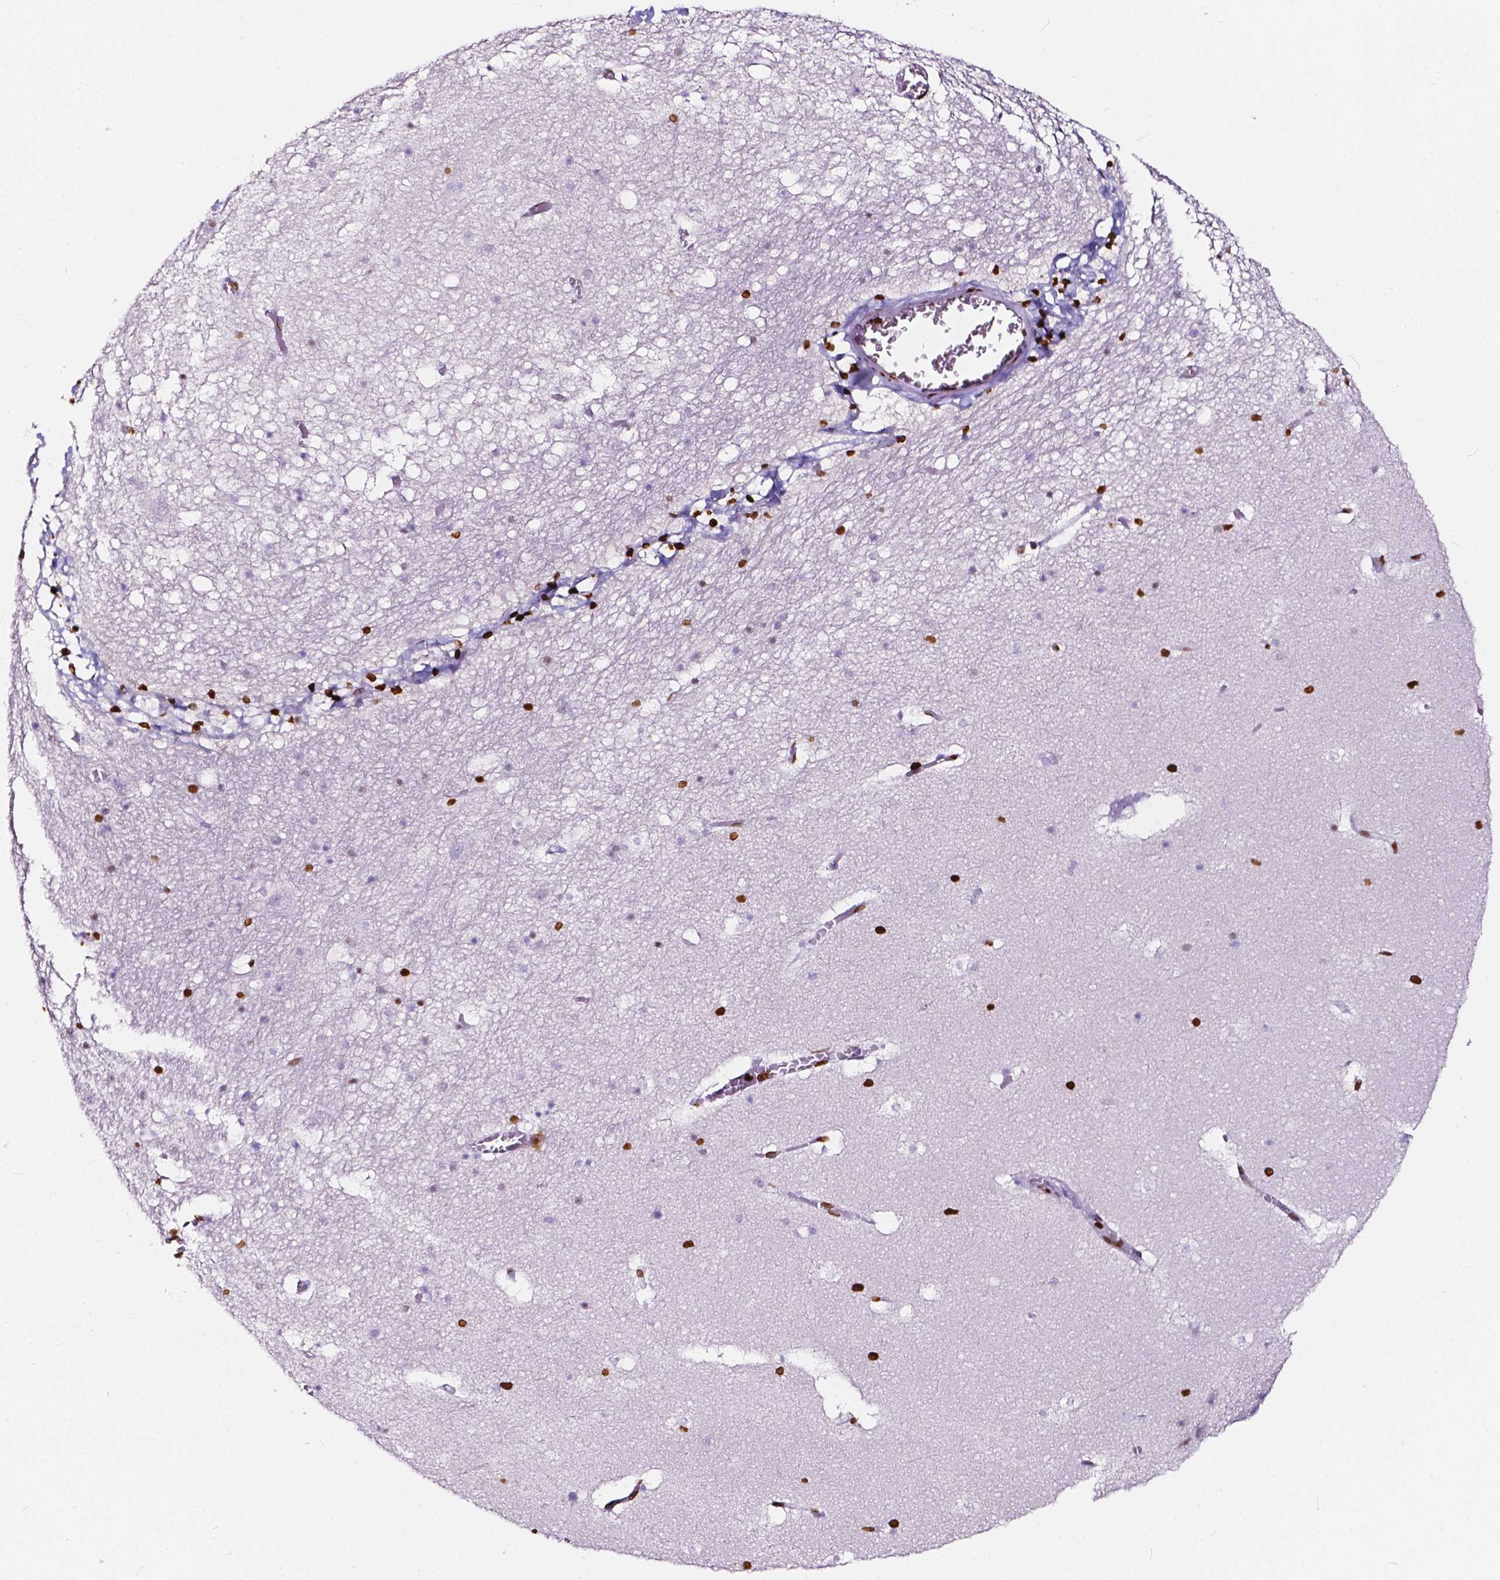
{"staining": {"intensity": "strong", "quantity": "<25%", "location": "nuclear"}, "tissue": "hippocampus", "cell_type": "Glial cells", "image_type": "normal", "snomed": [{"axis": "morphology", "description": "Normal tissue, NOS"}, {"axis": "topography", "description": "Hippocampus"}], "caption": "A high-resolution histopathology image shows immunohistochemistry (IHC) staining of unremarkable hippocampus, which demonstrates strong nuclear expression in about <25% of glial cells.", "gene": "CBY3", "patient": {"sex": "male", "age": 45}}